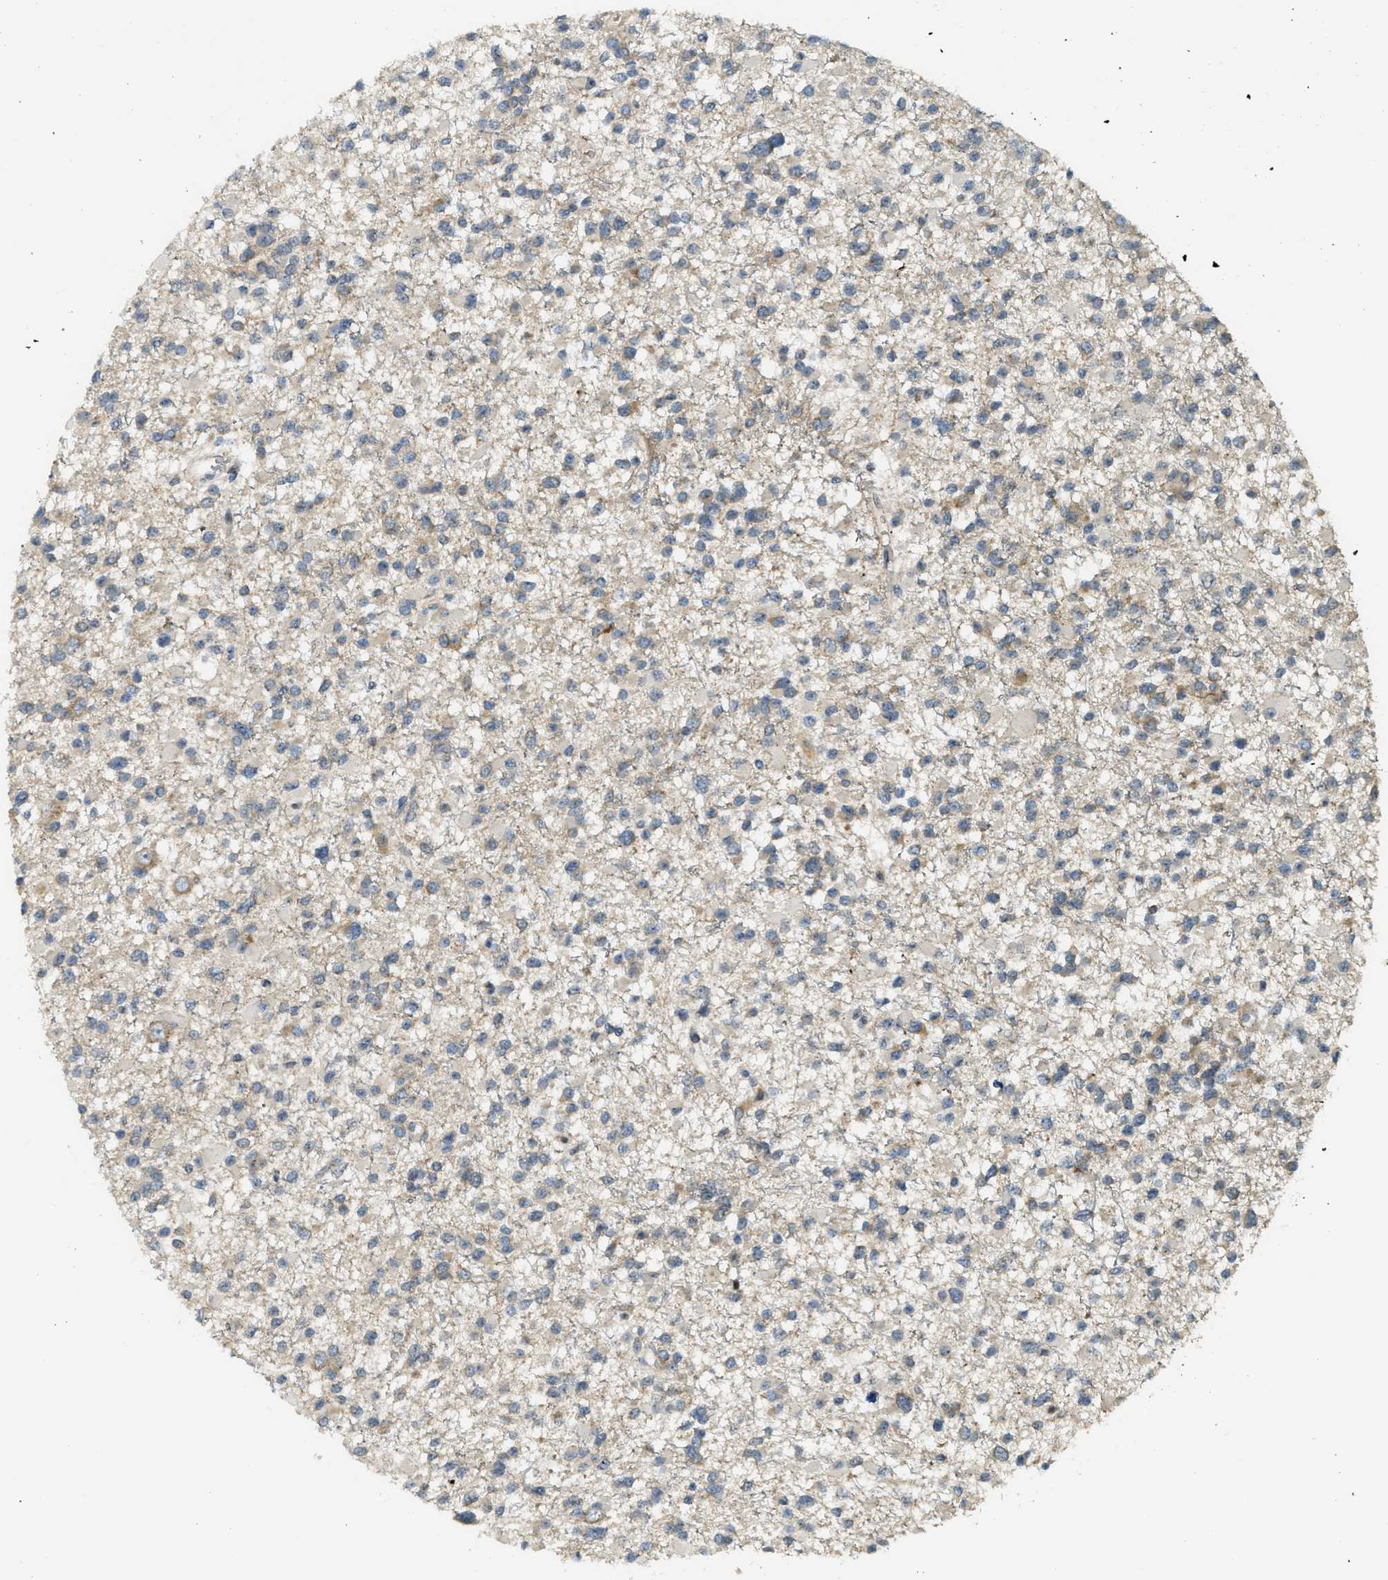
{"staining": {"intensity": "negative", "quantity": "none", "location": "none"}, "tissue": "glioma", "cell_type": "Tumor cells", "image_type": "cancer", "snomed": [{"axis": "morphology", "description": "Glioma, malignant, Low grade"}, {"axis": "topography", "description": "Brain"}], "caption": "This photomicrograph is of glioma stained with immunohistochemistry (IHC) to label a protein in brown with the nuclei are counter-stained blue. There is no expression in tumor cells. (DAB immunohistochemistry (IHC), high magnification).", "gene": "TRAPPC14", "patient": {"sex": "female", "age": 22}}